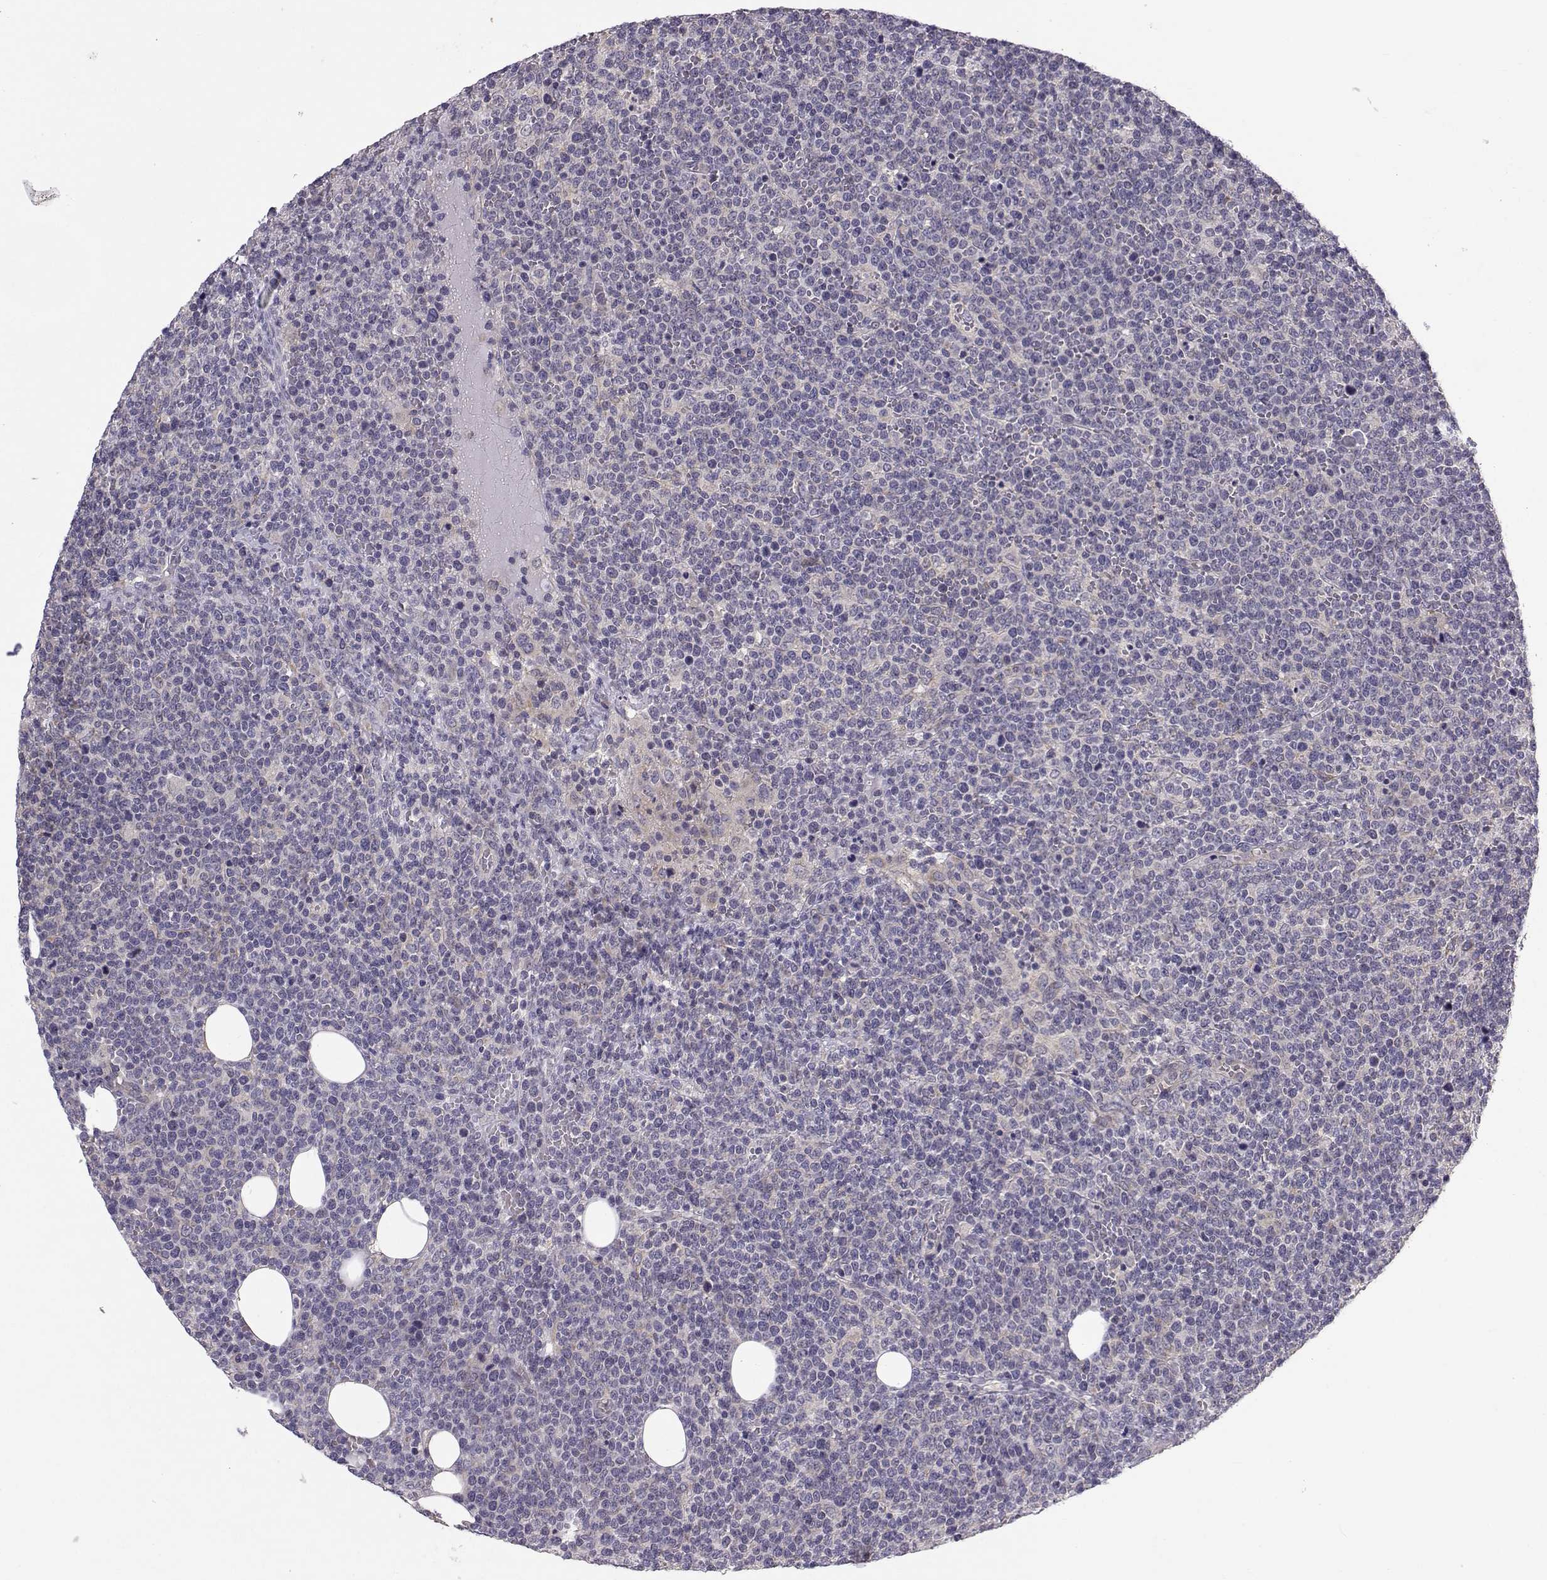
{"staining": {"intensity": "negative", "quantity": "none", "location": "none"}, "tissue": "lymphoma", "cell_type": "Tumor cells", "image_type": "cancer", "snomed": [{"axis": "morphology", "description": "Malignant lymphoma, non-Hodgkin's type, High grade"}, {"axis": "topography", "description": "Lymph node"}], "caption": "A high-resolution photomicrograph shows immunohistochemistry (IHC) staining of lymphoma, which exhibits no significant staining in tumor cells.", "gene": "PEX5L", "patient": {"sex": "male", "age": 61}}